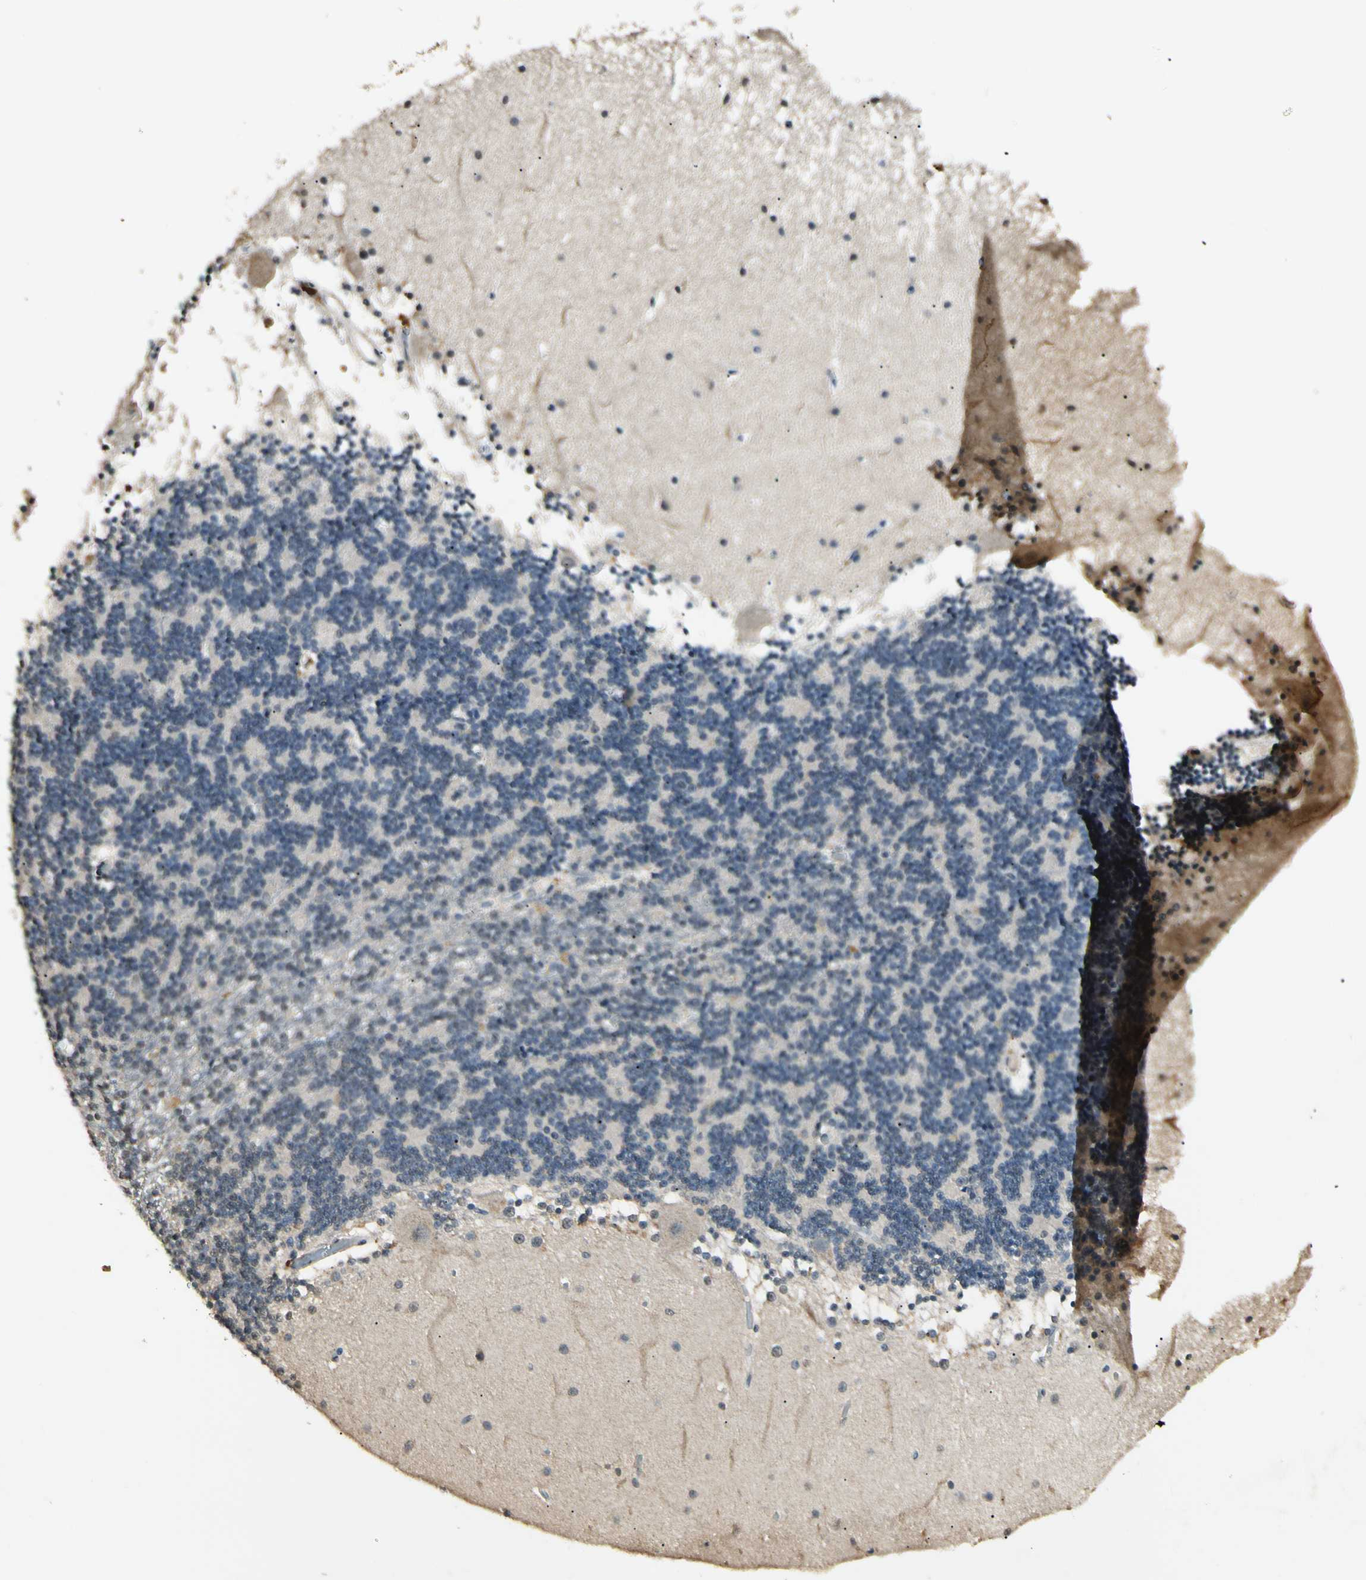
{"staining": {"intensity": "weak", "quantity": "25%-75%", "location": "nuclear"}, "tissue": "cerebellum", "cell_type": "Cells in granular layer", "image_type": "normal", "snomed": [{"axis": "morphology", "description": "Normal tissue, NOS"}, {"axis": "topography", "description": "Cerebellum"}], "caption": "Normal cerebellum displays weak nuclear expression in about 25%-75% of cells in granular layer, visualized by immunohistochemistry. The protein is shown in brown color, while the nuclei are stained blue.", "gene": "SGCA", "patient": {"sex": "female", "age": 54}}